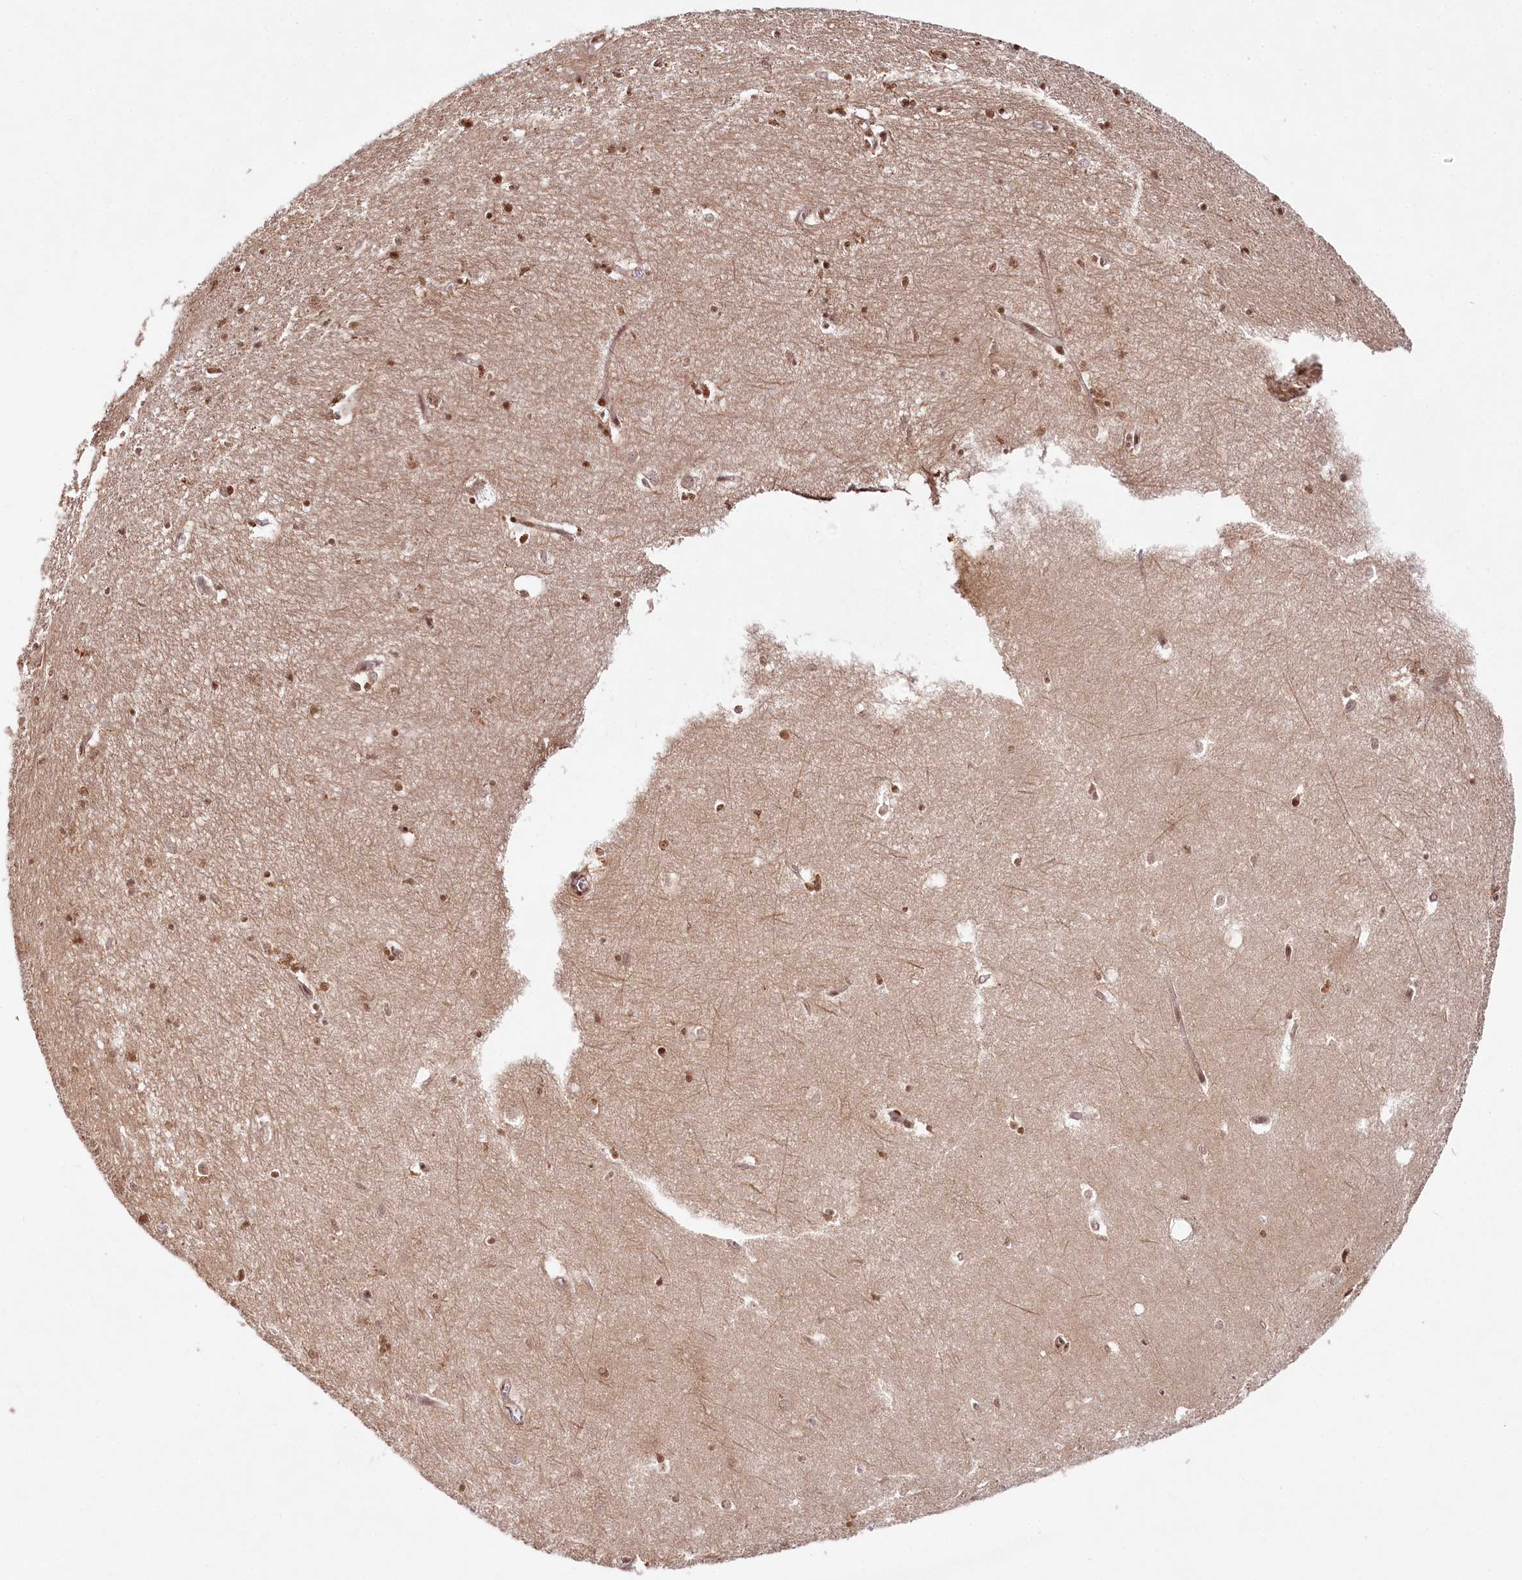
{"staining": {"intensity": "moderate", "quantity": ">75%", "location": "nuclear"}, "tissue": "hippocampus", "cell_type": "Glial cells", "image_type": "normal", "snomed": [{"axis": "morphology", "description": "Normal tissue, NOS"}, {"axis": "topography", "description": "Hippocampus"}], "caption": "Immunohistochemical staining of benign hippocampus reveals moderate nuclear protein staining in approximately >75% of glial cells. Nuclei are stained in blue.", "gene": "CCDC65", "patient": {"sex": "female", "age": 64}}